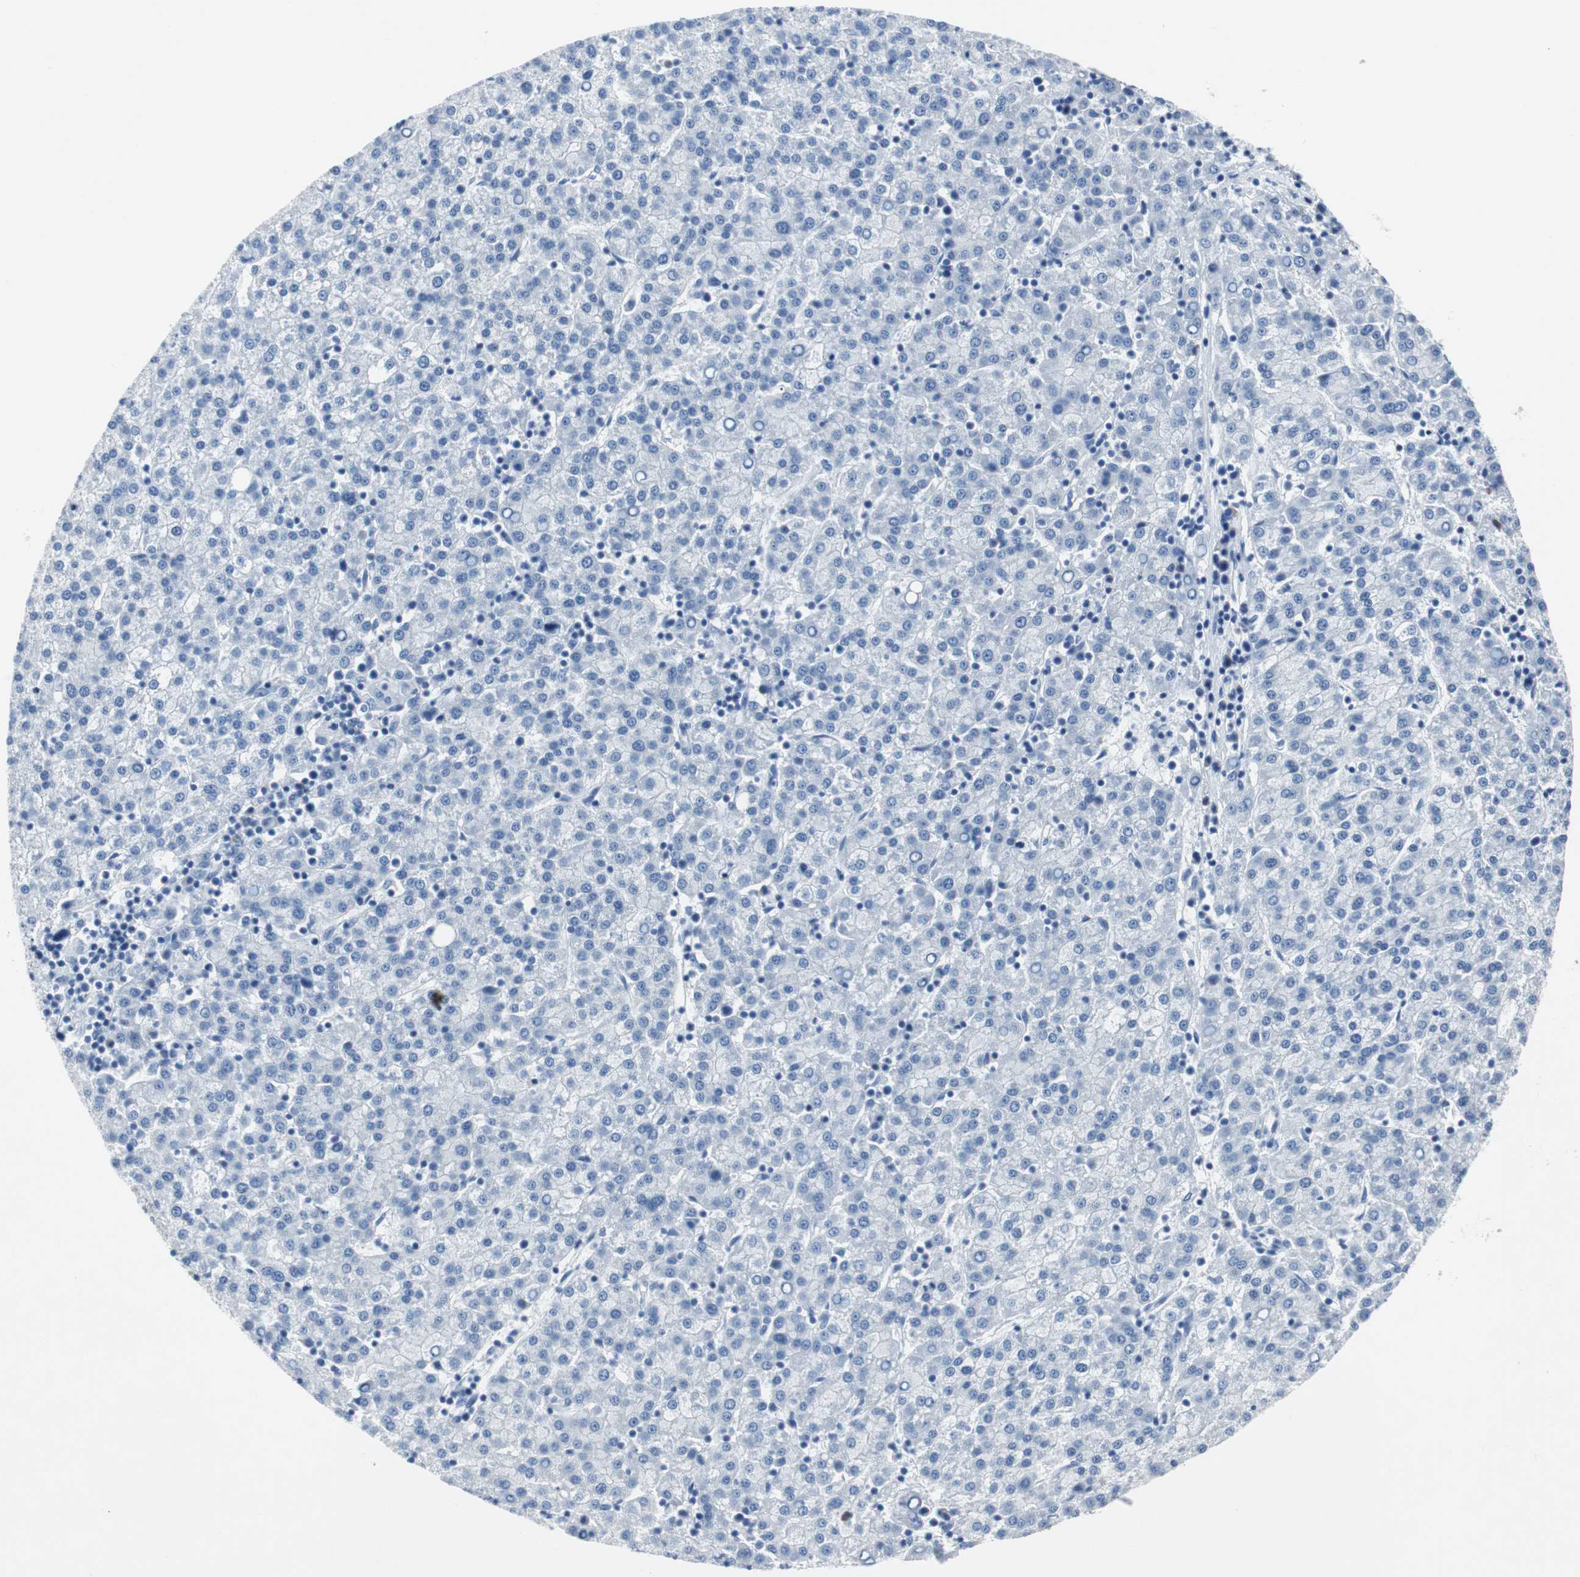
{"staining": {"intensity": "negative", "quantity": "none", "location": "none"}, "tissue": "liver cancer", "cell_type": "Tumor cells", "image_type": "cancer", "snomed": [{"axis": "morphology", "description": "Carcinoma, Hepatocellular, NOS"}, {"axis": "topography", "description": "Liver"}], "caption": "The IHC image has no significant expression in tumor cells of liver hepatocellular carcinoma tissue.", "gene": "EEF2K", "patient": {"sex": "female", "age": 58}}